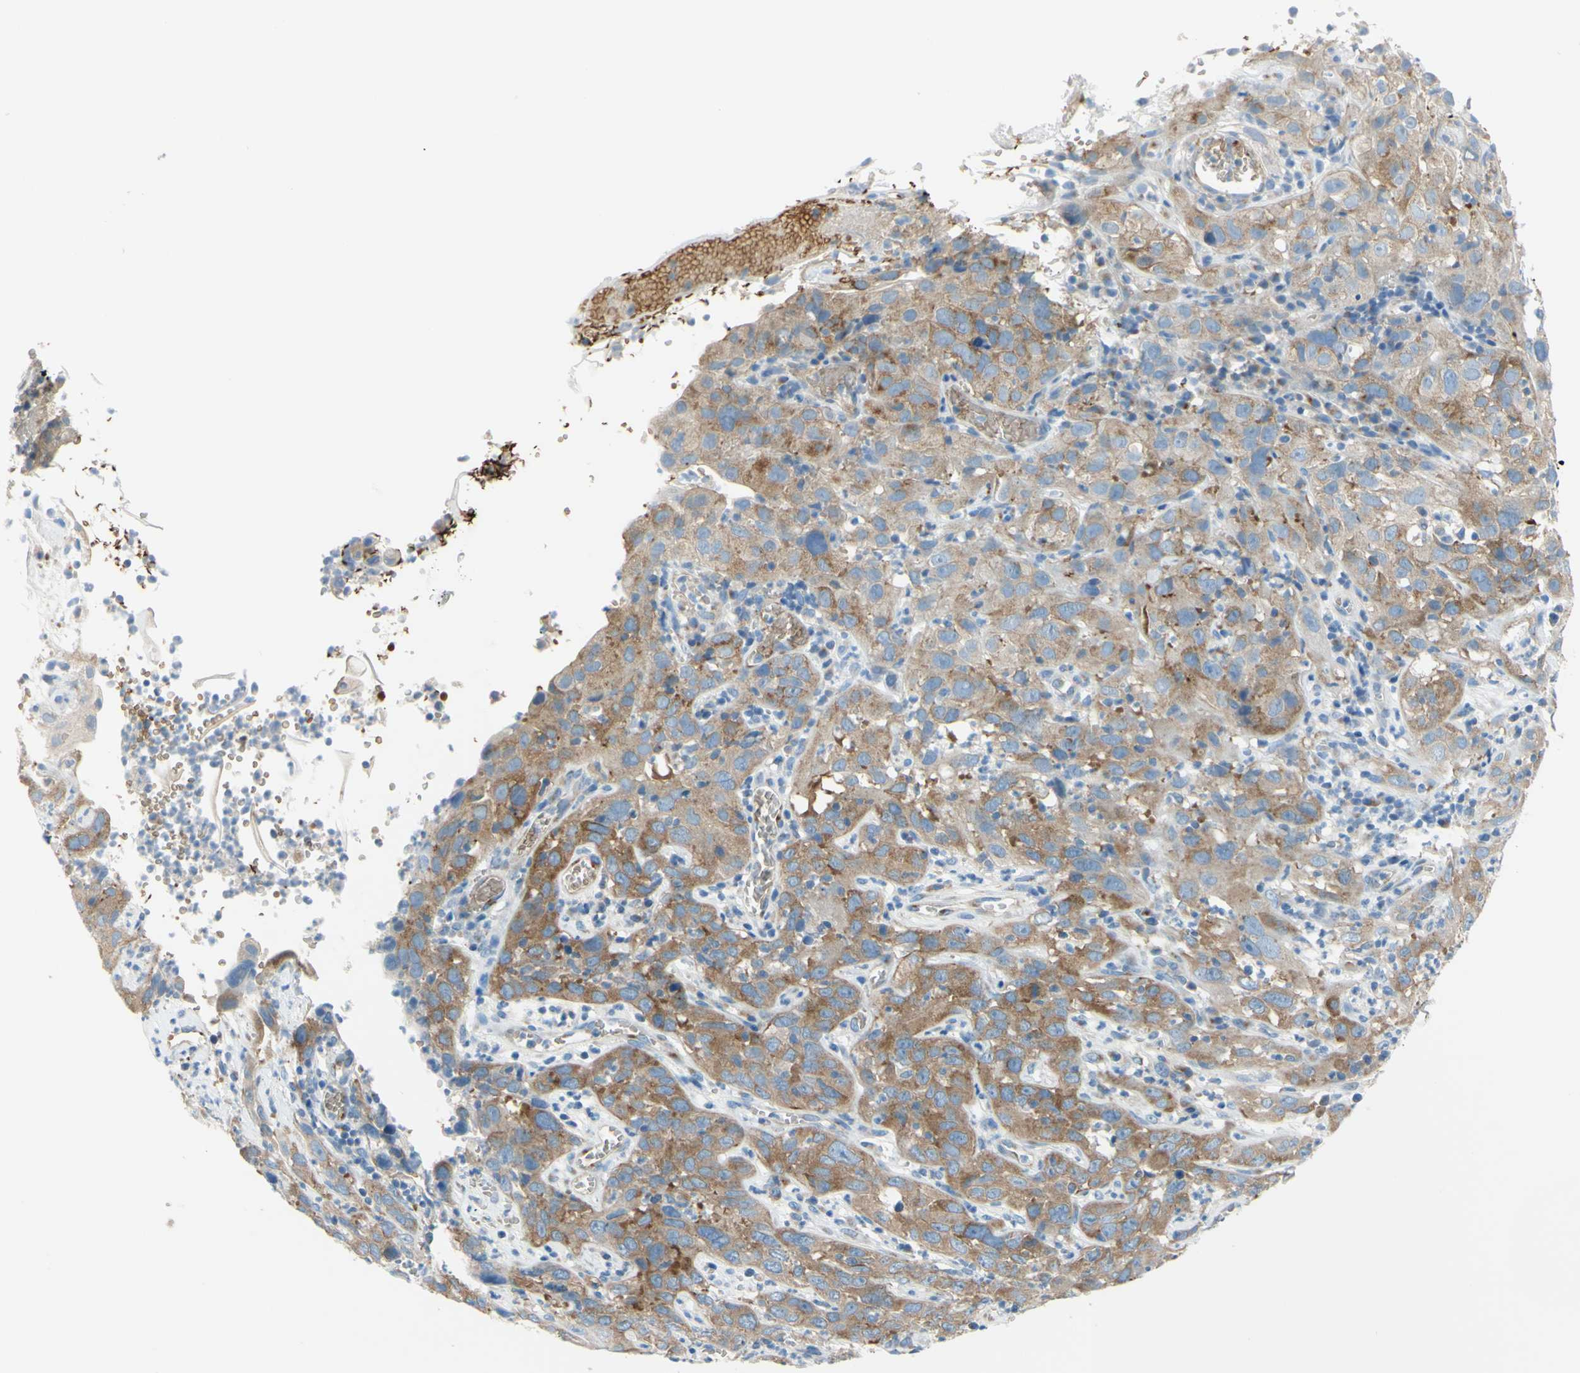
{"staining": {"intensity": "moderate", "quantity": "25%-75%", "location": "cytoplasmic/membranous"}, "tissue": "cervical cancer", "cell_type": "Tumor cells", "image_type": "cancer", "snomed": [{"axis": "morphology", "description": "Squamous cell carcinoma, NOS"}, {"axis": "topography", "description": "Cervix"}], "caption": "IHC (DAB (3,3'-diaminobenzidine)) staining of cervical cancer (squamous cell carcinoma) displays moderate cytoplasmic/membranous protein positivity in approximately 25%-75% of tumor cells. (DAB IHC, brown staining for protein, blue staining for nuclei).", "gene": "FRMD4B", "patient": {"sex": "female", "age": 32}}